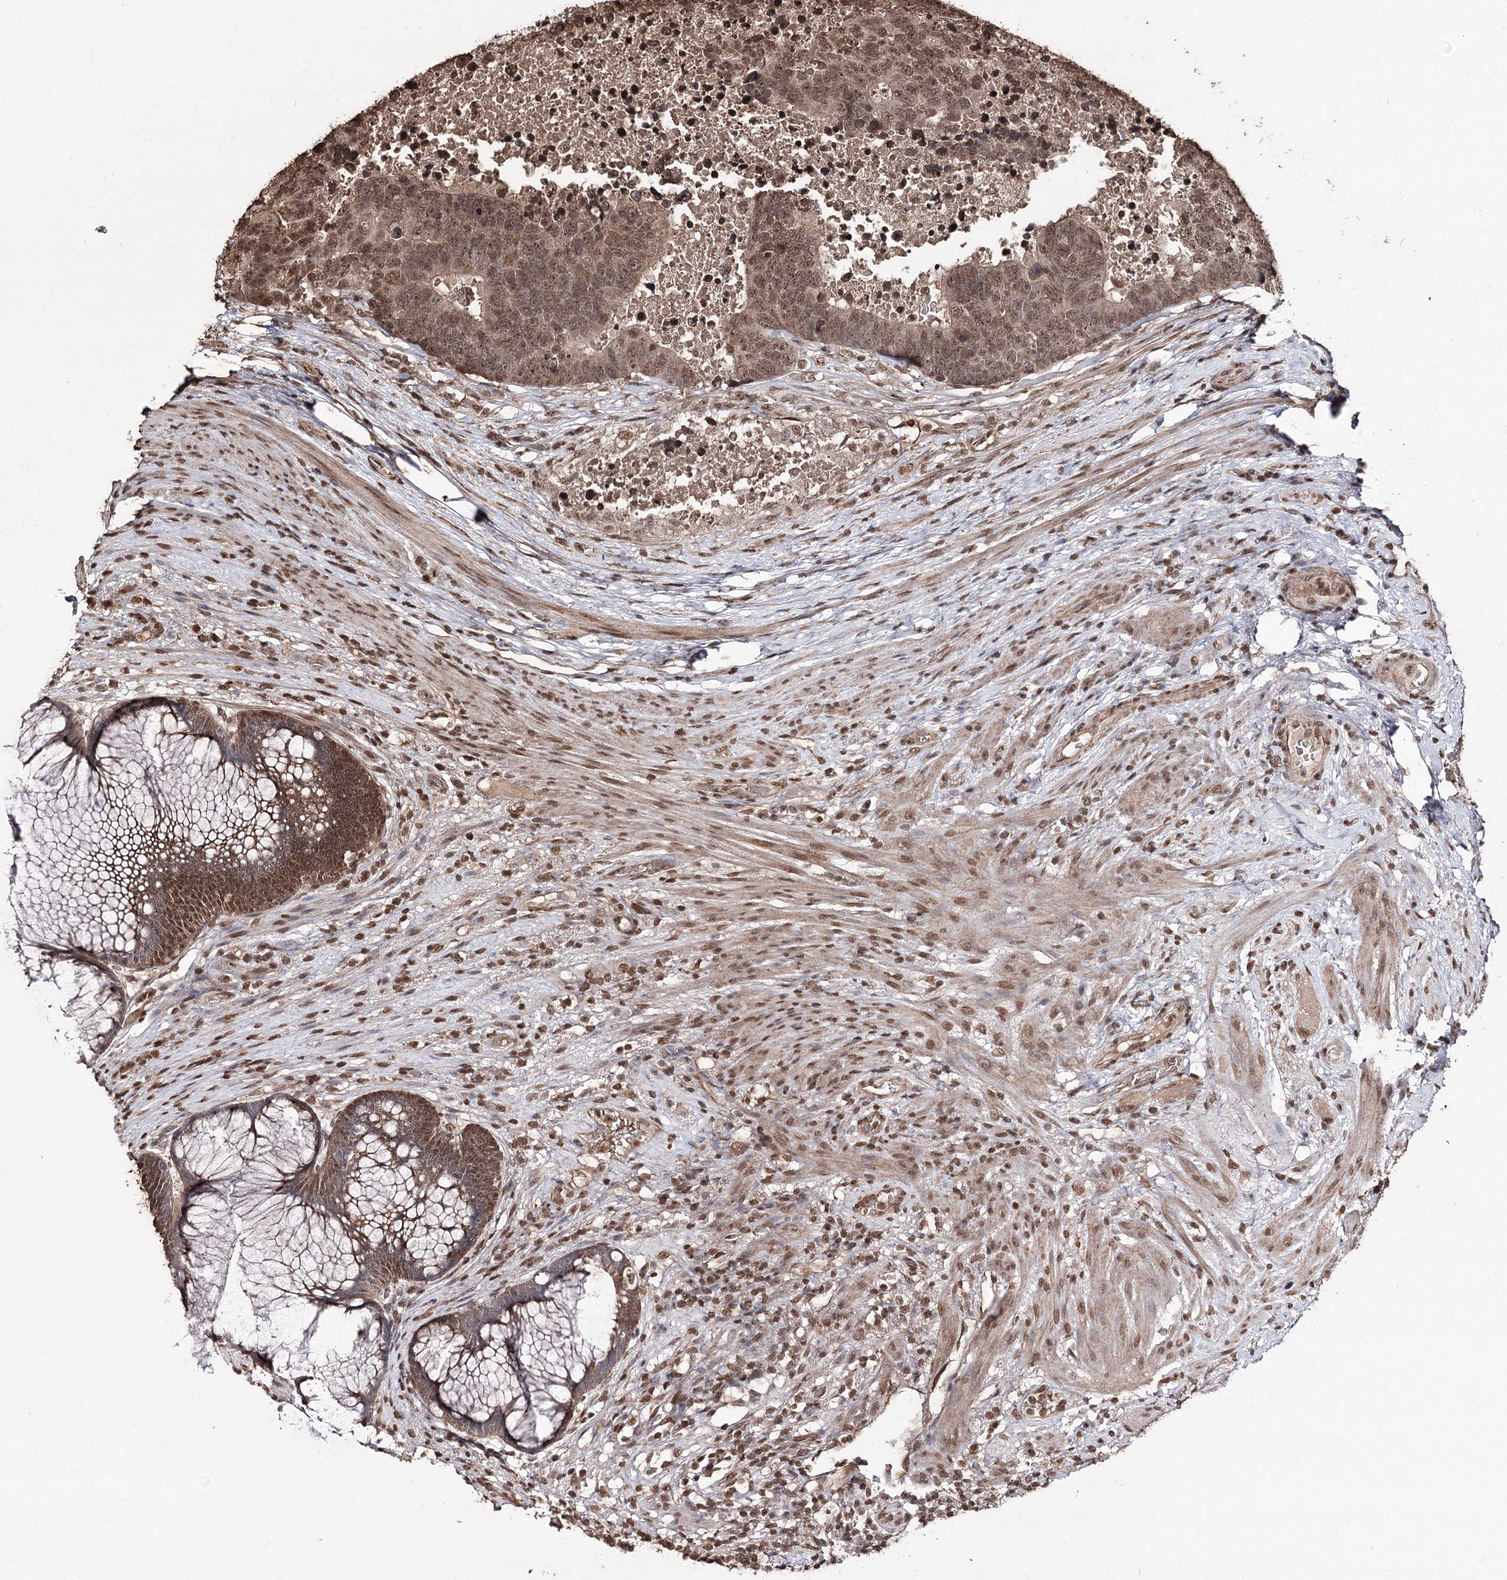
{"staining": {"intensity": "moderate", "quantity": ">75%", "location": "cytoplasmic/membranous,nuclear"}, "tissue": "rectum", "cell_type": "Glandular cells", "image_type": "normal", "snomed": [{"axis": "morphology", "description": "Normal tissue, NOS"}, {"axis": "topography", "description": "Rectum"}], "caption": "High-magnification brightfield microscopy of benign rectum stained with DAB (3,3'-diaminobenzidine) (brown) and counterstained with hematoxylin (blue). glandular cells exhibit moderate cytoplasmic/membranous,nuclear positivity is present in approximately>75% of cells. (brown staining indicates protein expression, while blue staining denotes nuclei).", "gene": "ATG14", "patient": {"sex": "male", "age": 51}}